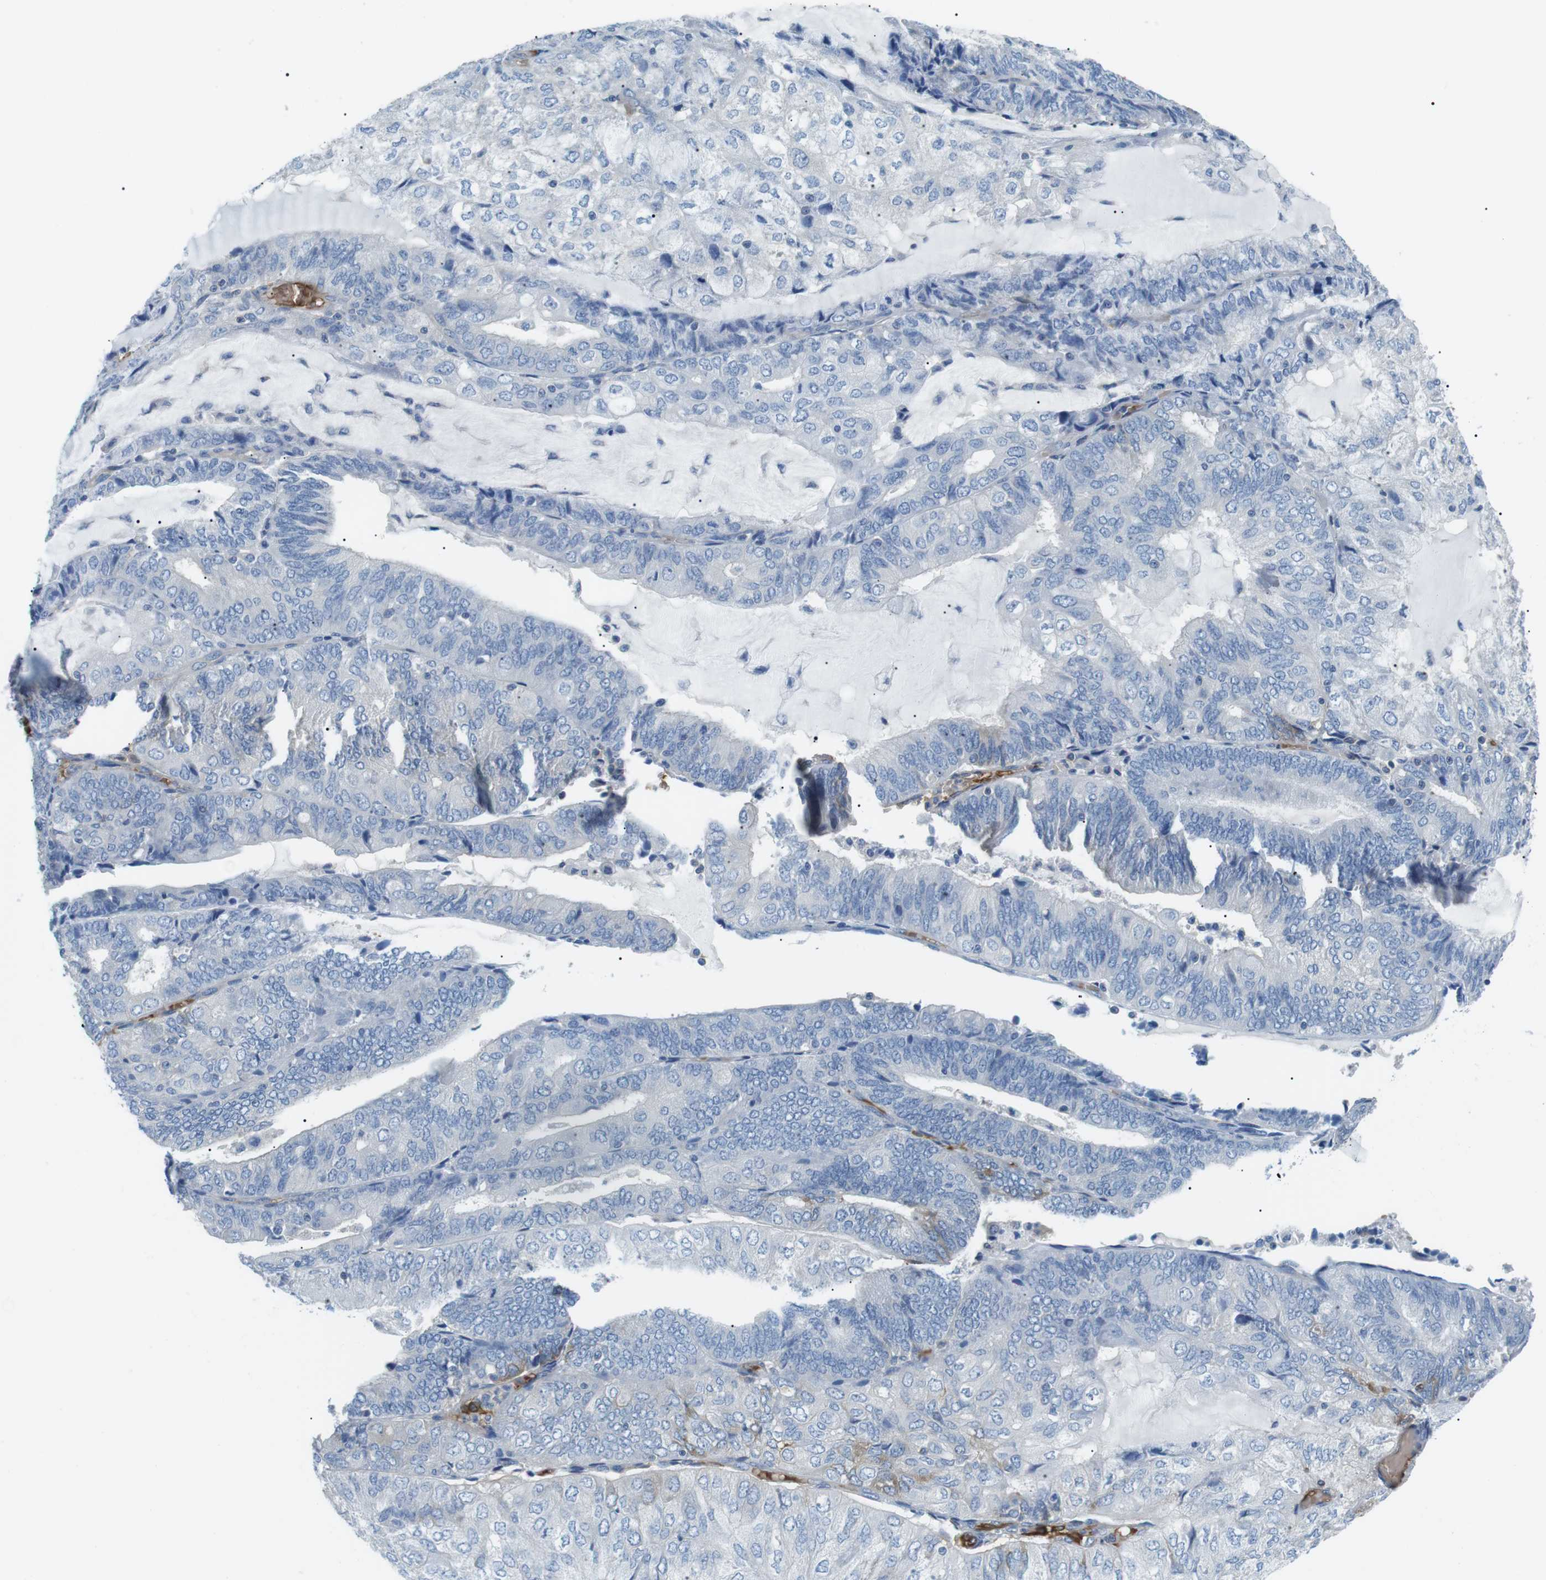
{"staining": {"intensity": "negative", "quantity": "none", "location": "none"}, "tissue": "endometrial cancer", "cell_type": "Tumor cells", "image_type": "cancer", "snomed": [{"axis": "morphology", "description": "Adenocarcinoma, NOS"}, {"axis": "topography", "description": "Endometrium"}], "caption": "Adenocarcinoma (endometrial) stained for a protein using IHC demonstrates no positivity tumor cells.", "gene": "ADCY10", "patient": {"sex": "female", "age": 81}}